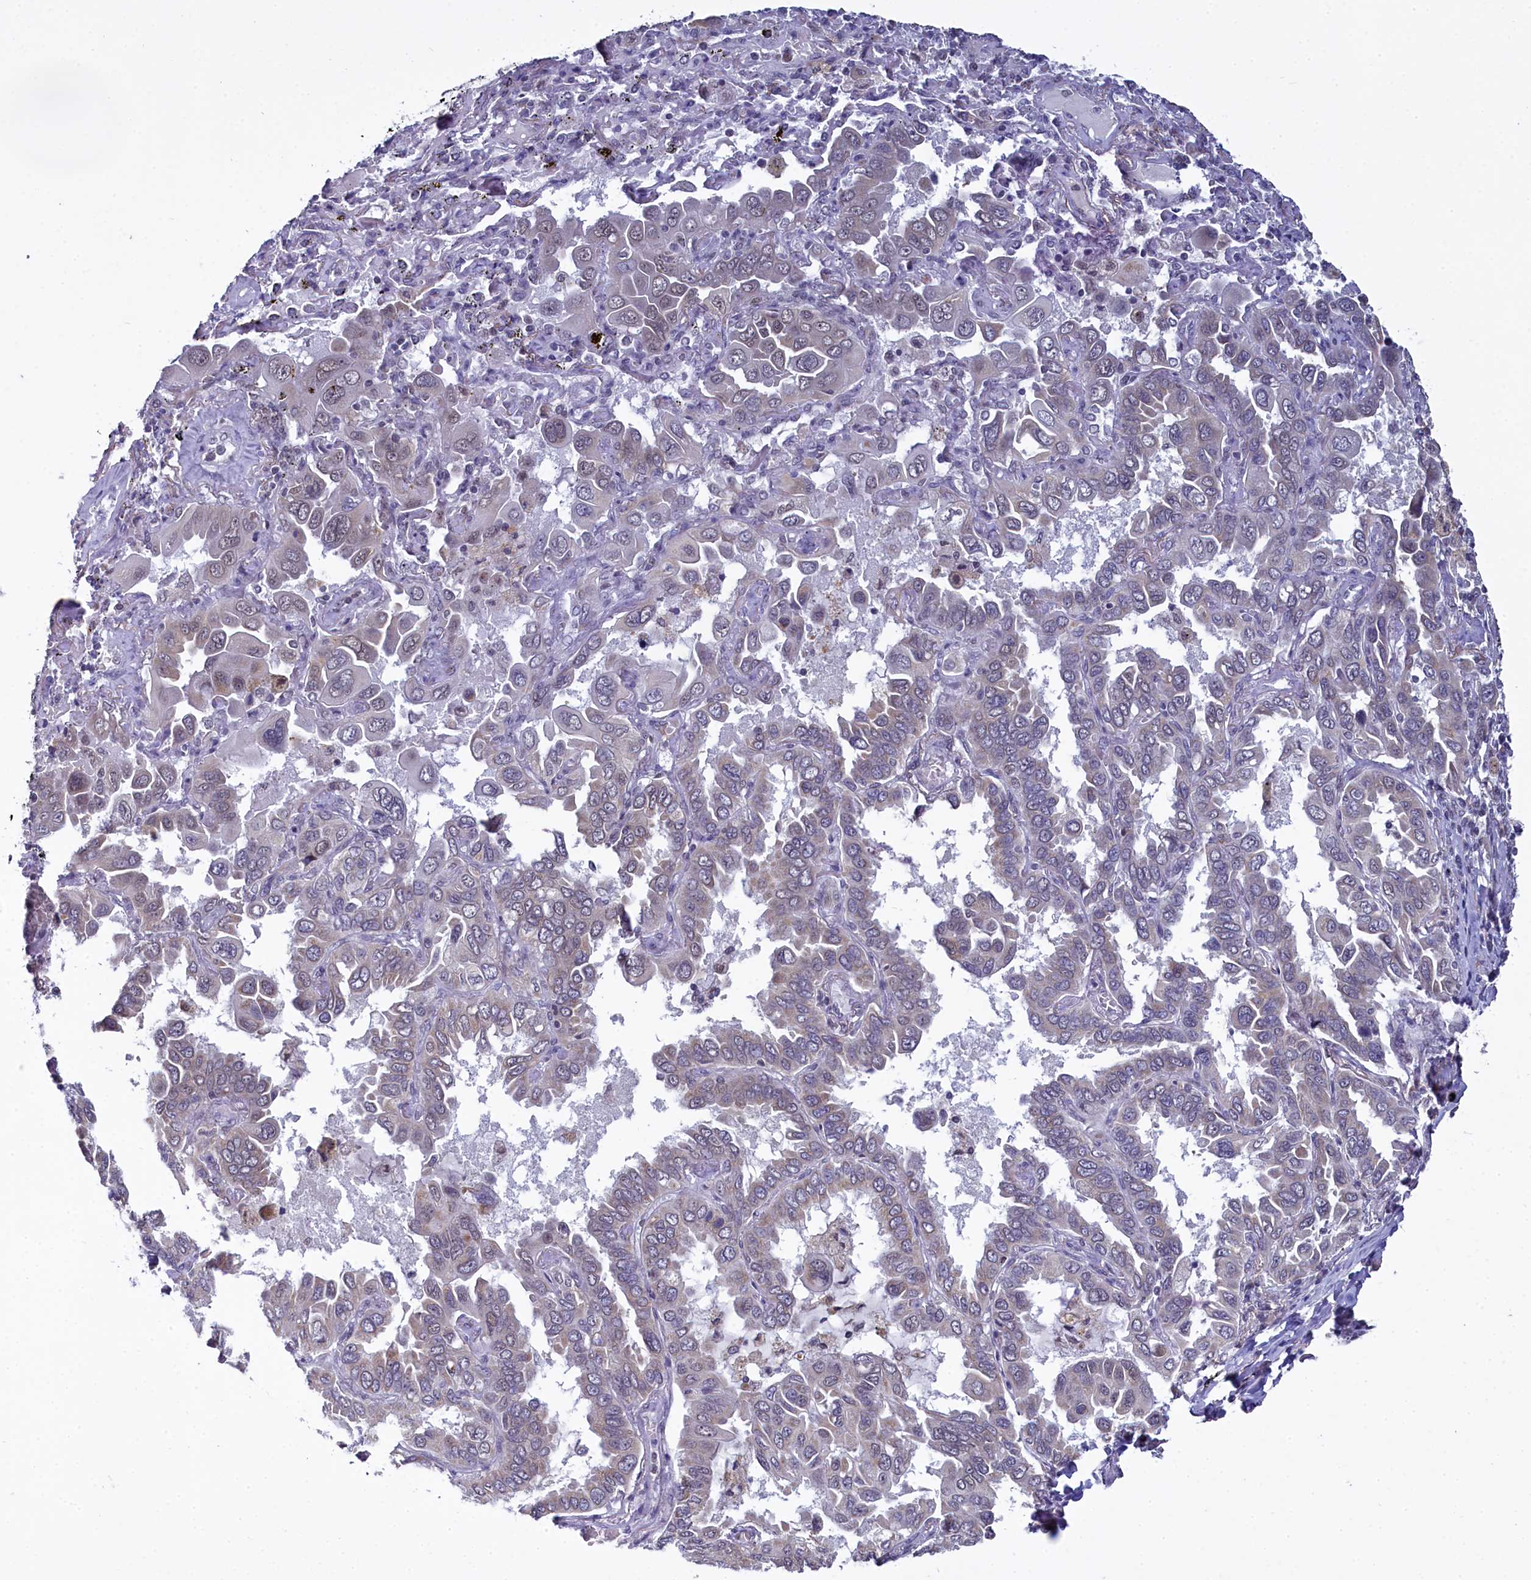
{"staining": {"intensity": "weak", "quantity": "<25%", "location": "nuclear"}, "tissue": "lung cancer", "cell_type": "Tumor cells", "image_type": "cancer", "snomed": [{"axis": "morphology", "description": "Adenocarcinoma, NOS"}, {"axis": "topography", "description": "Lung"}], "caption": "IHC image of neoplastic tissue: human lung cancer stained with DAB reveals no significant protein expression in tumor cells.", "gene": "PPHLN1", "patient": {"sex": "male", "age": 64}}